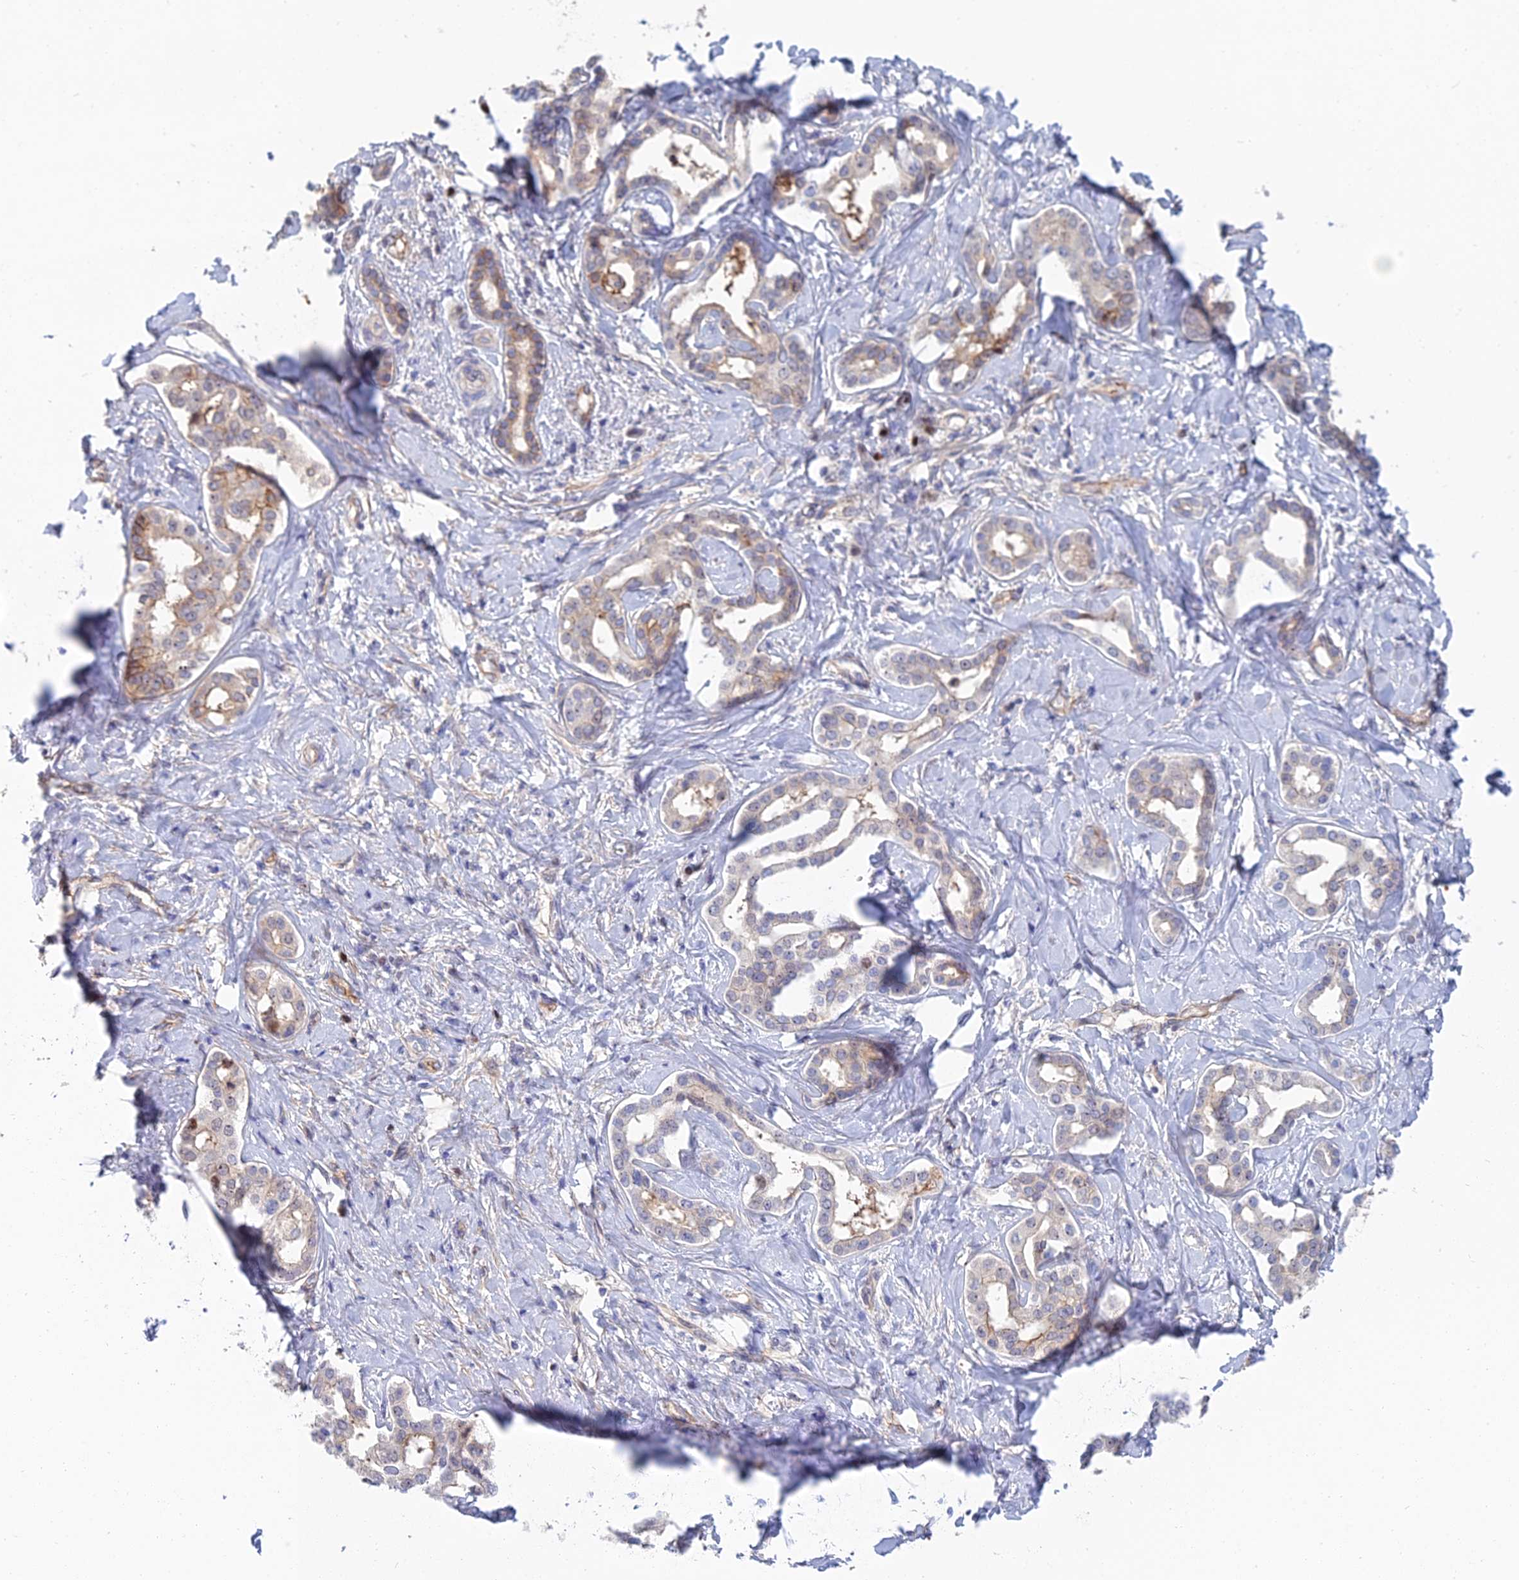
{"staining": {"intensity": "weak", "quantity": "25%-75%", "location": "cytoplasmic/membranous"}, "tissue": "liver cancer", "cell_type": "Tumor cells", "image_type": "cancer", "snomed": [{"axis": "morphology", "description": "Cholangiocarcinoma"}, {"axis": "topography", "description": "Liver"}], "caption": "Liver cancer (cholangiocarcinoma) stained with DAB IHC displays low levels of weak cytoplasmic/membranous positivity in approximately 25%-75% of tumor cells.", "gene": "TRIM43B", "patient": {"sex": "female", "age": 77}}